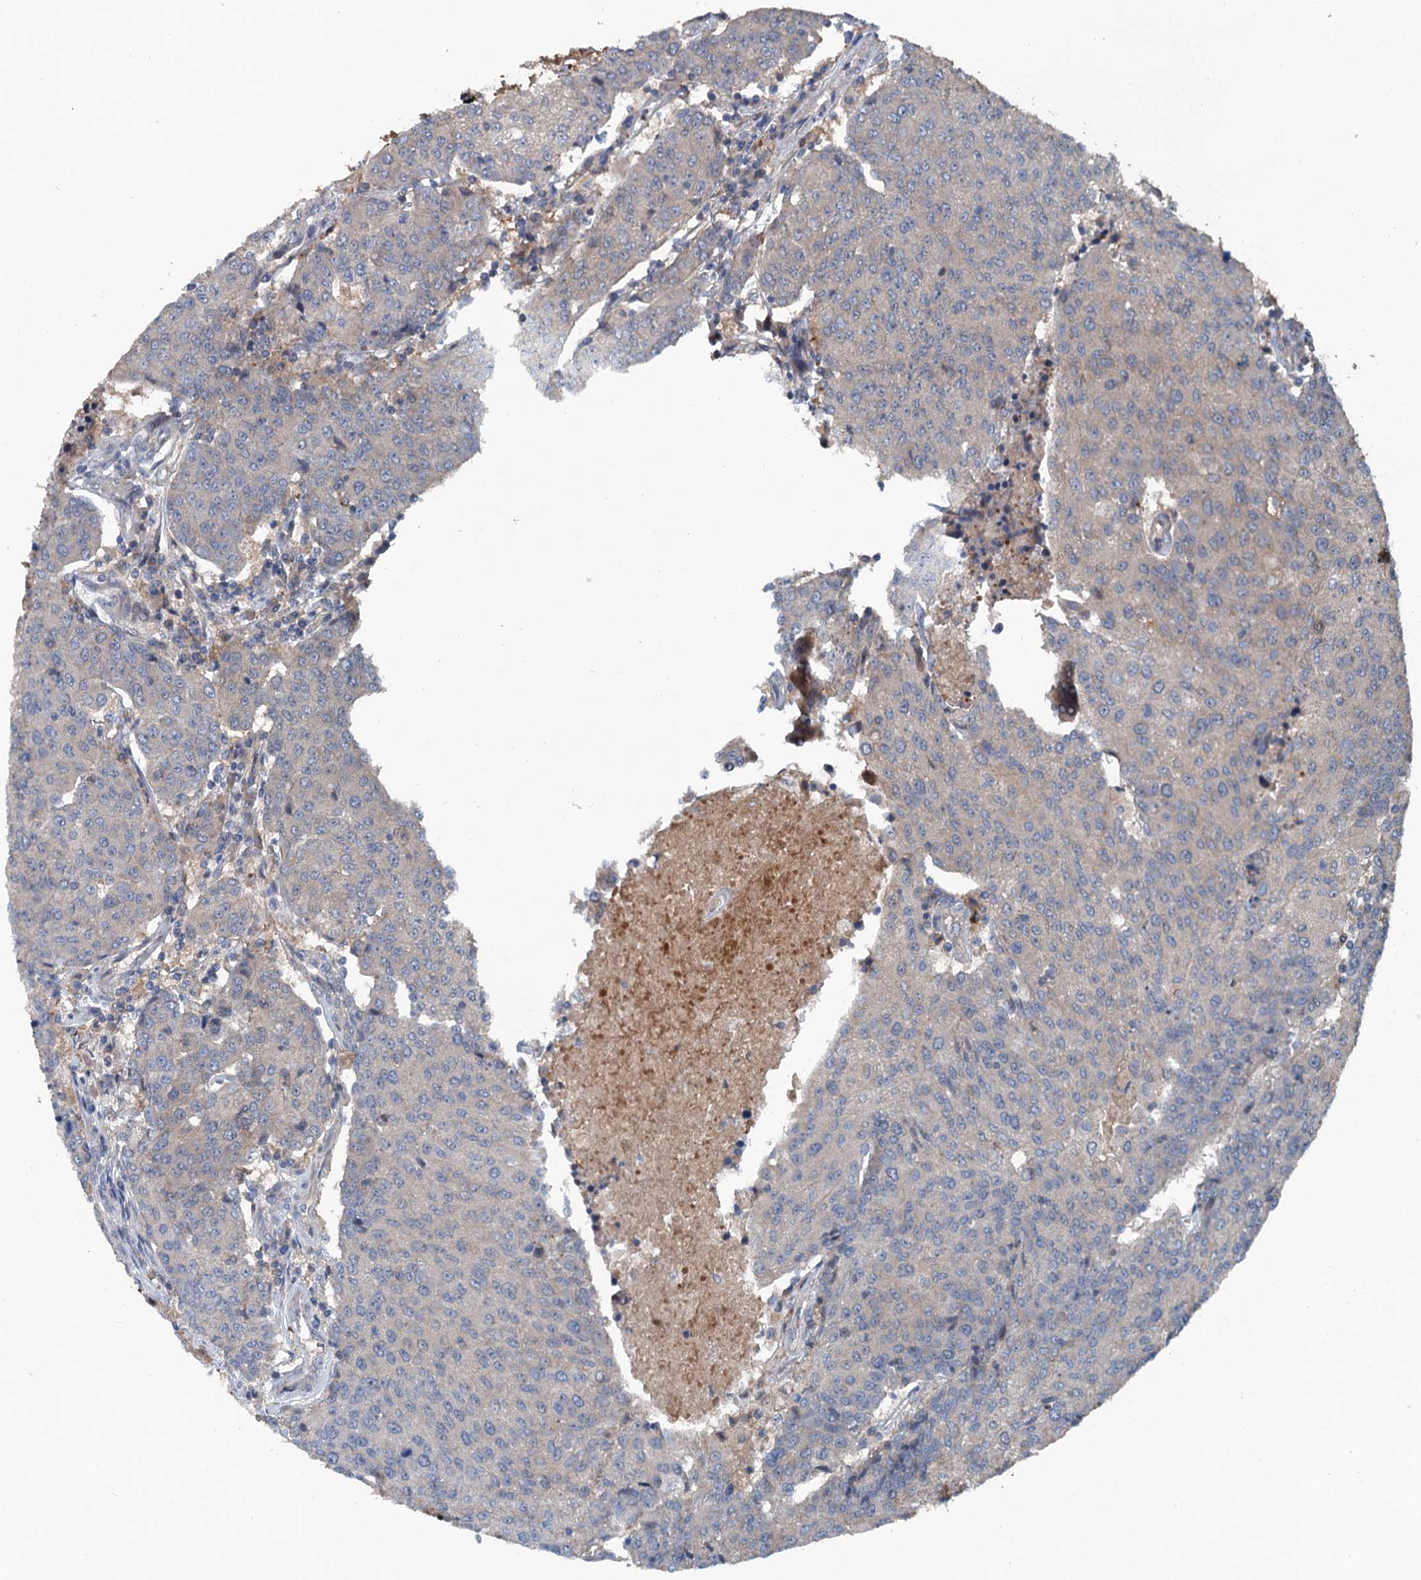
{"staining": {"intensity": "negative", "quantity": "none", "location": "none"}, "tissue": "urothelial cancer", "cell_type": "Tumor cells", "image_type": "cancer", "snomed": [{"axis": "morphology", "description": "Urothelial carcinoma, High grade"}, {"axis": "topography", "description": "Urinary bladder"}], "caption": "A high-resolution image shows immunohistochemistry staining of urothelial cancer, which reveals no significant staining in tumor cells.", "gene": "TEDC1", "patient": {"sex": "female", "age": 85}}